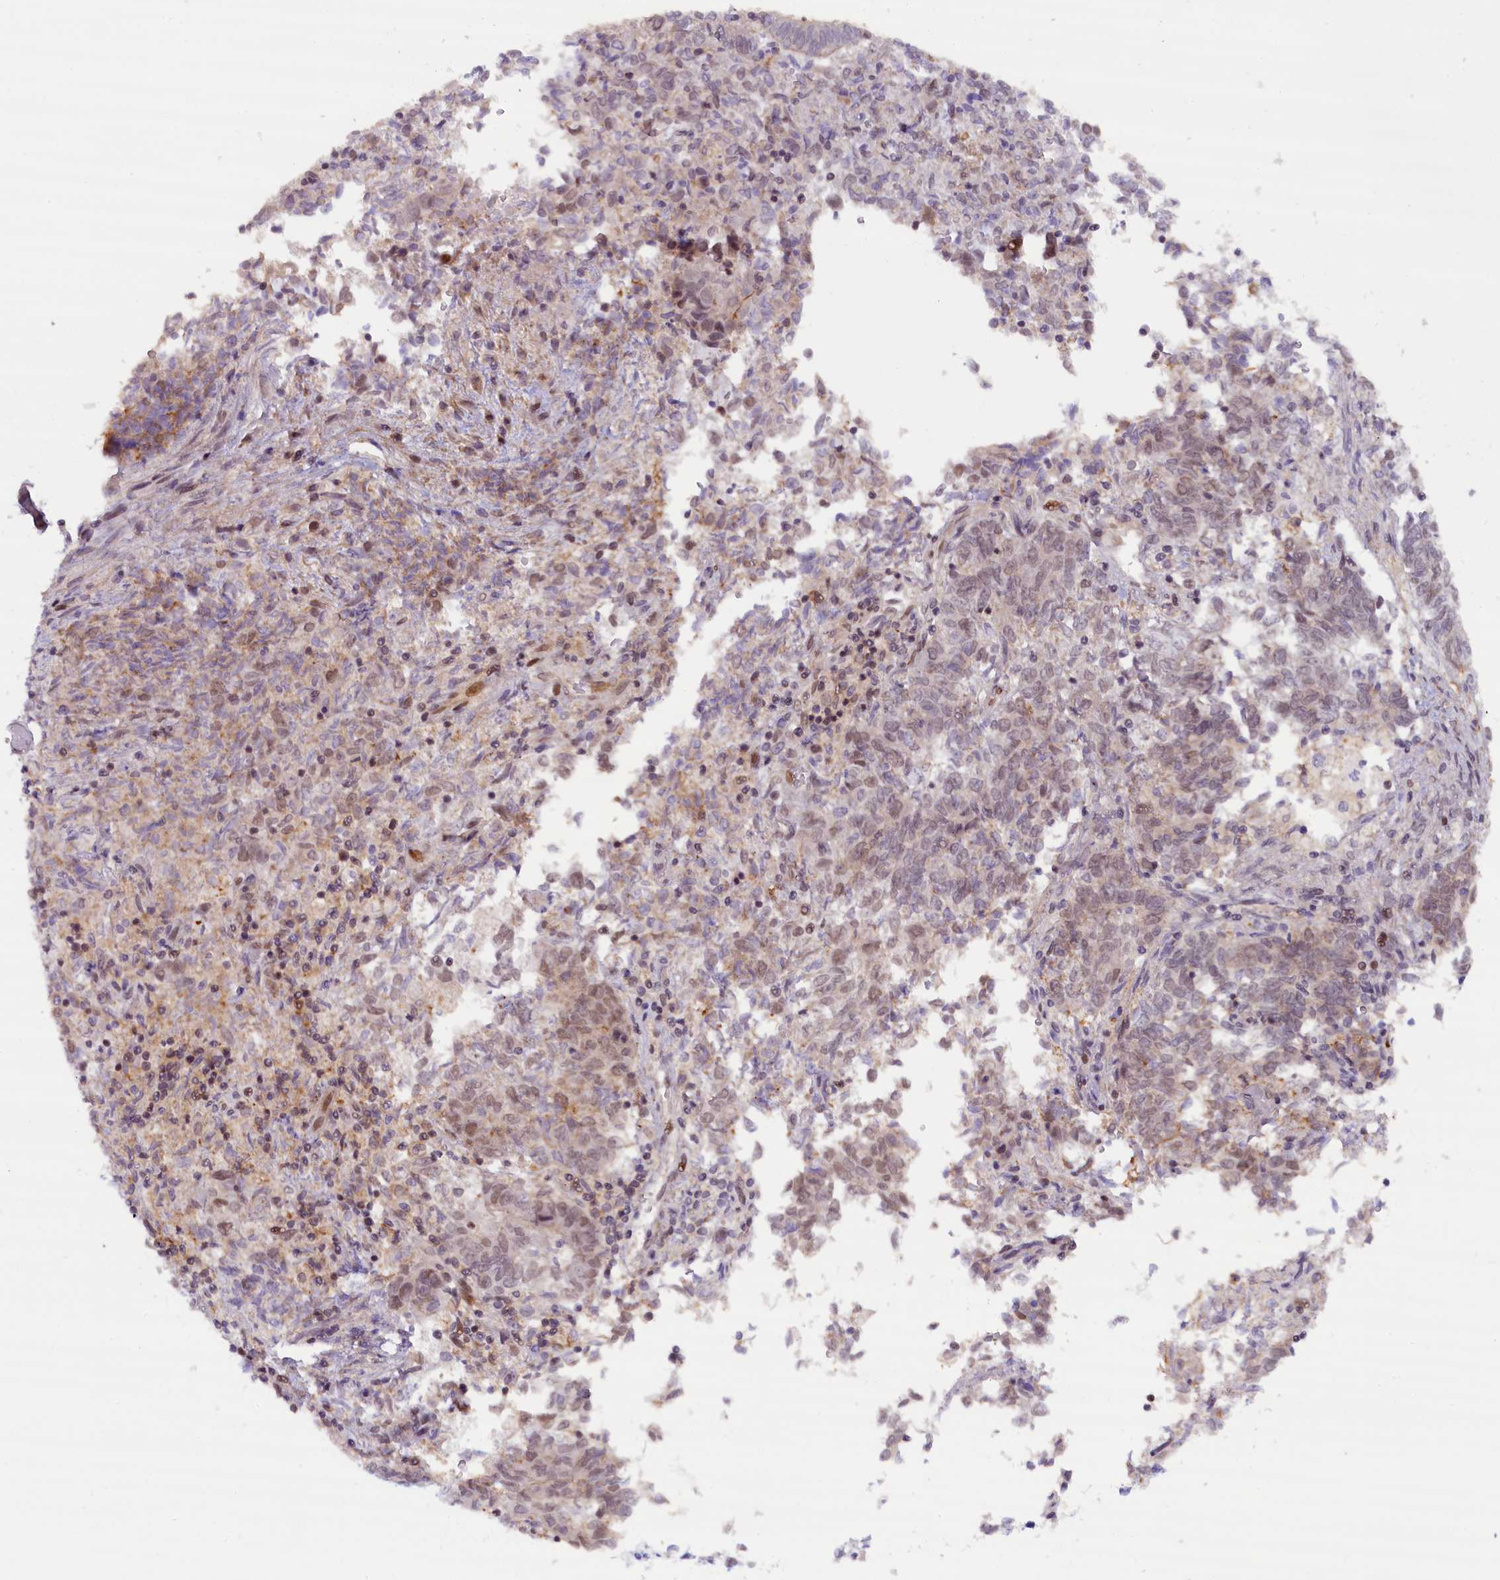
{"staining": {"intensity": "weak", "quantity": "25%-75%", "location": "nuclear"}, "tissue": "endometrial cancer", "cell_type": "Tumor cells", "image_type": "cancer", "snomed": [{"axis": "morphology", "description": "Adenocarcinoma, NOS"}, {"axis": "topography", "description": "Endometrium"}], "caption": "IHC (DAB (3,3'-diaminobenzidine)) staining of human endometrial adenocarcinoma demonstrates weak nuclear protein expression in approximately 25%-75% of tumor cells.", "gene": "FCHO1", "patient": {"sex": "female", "age": 80}}